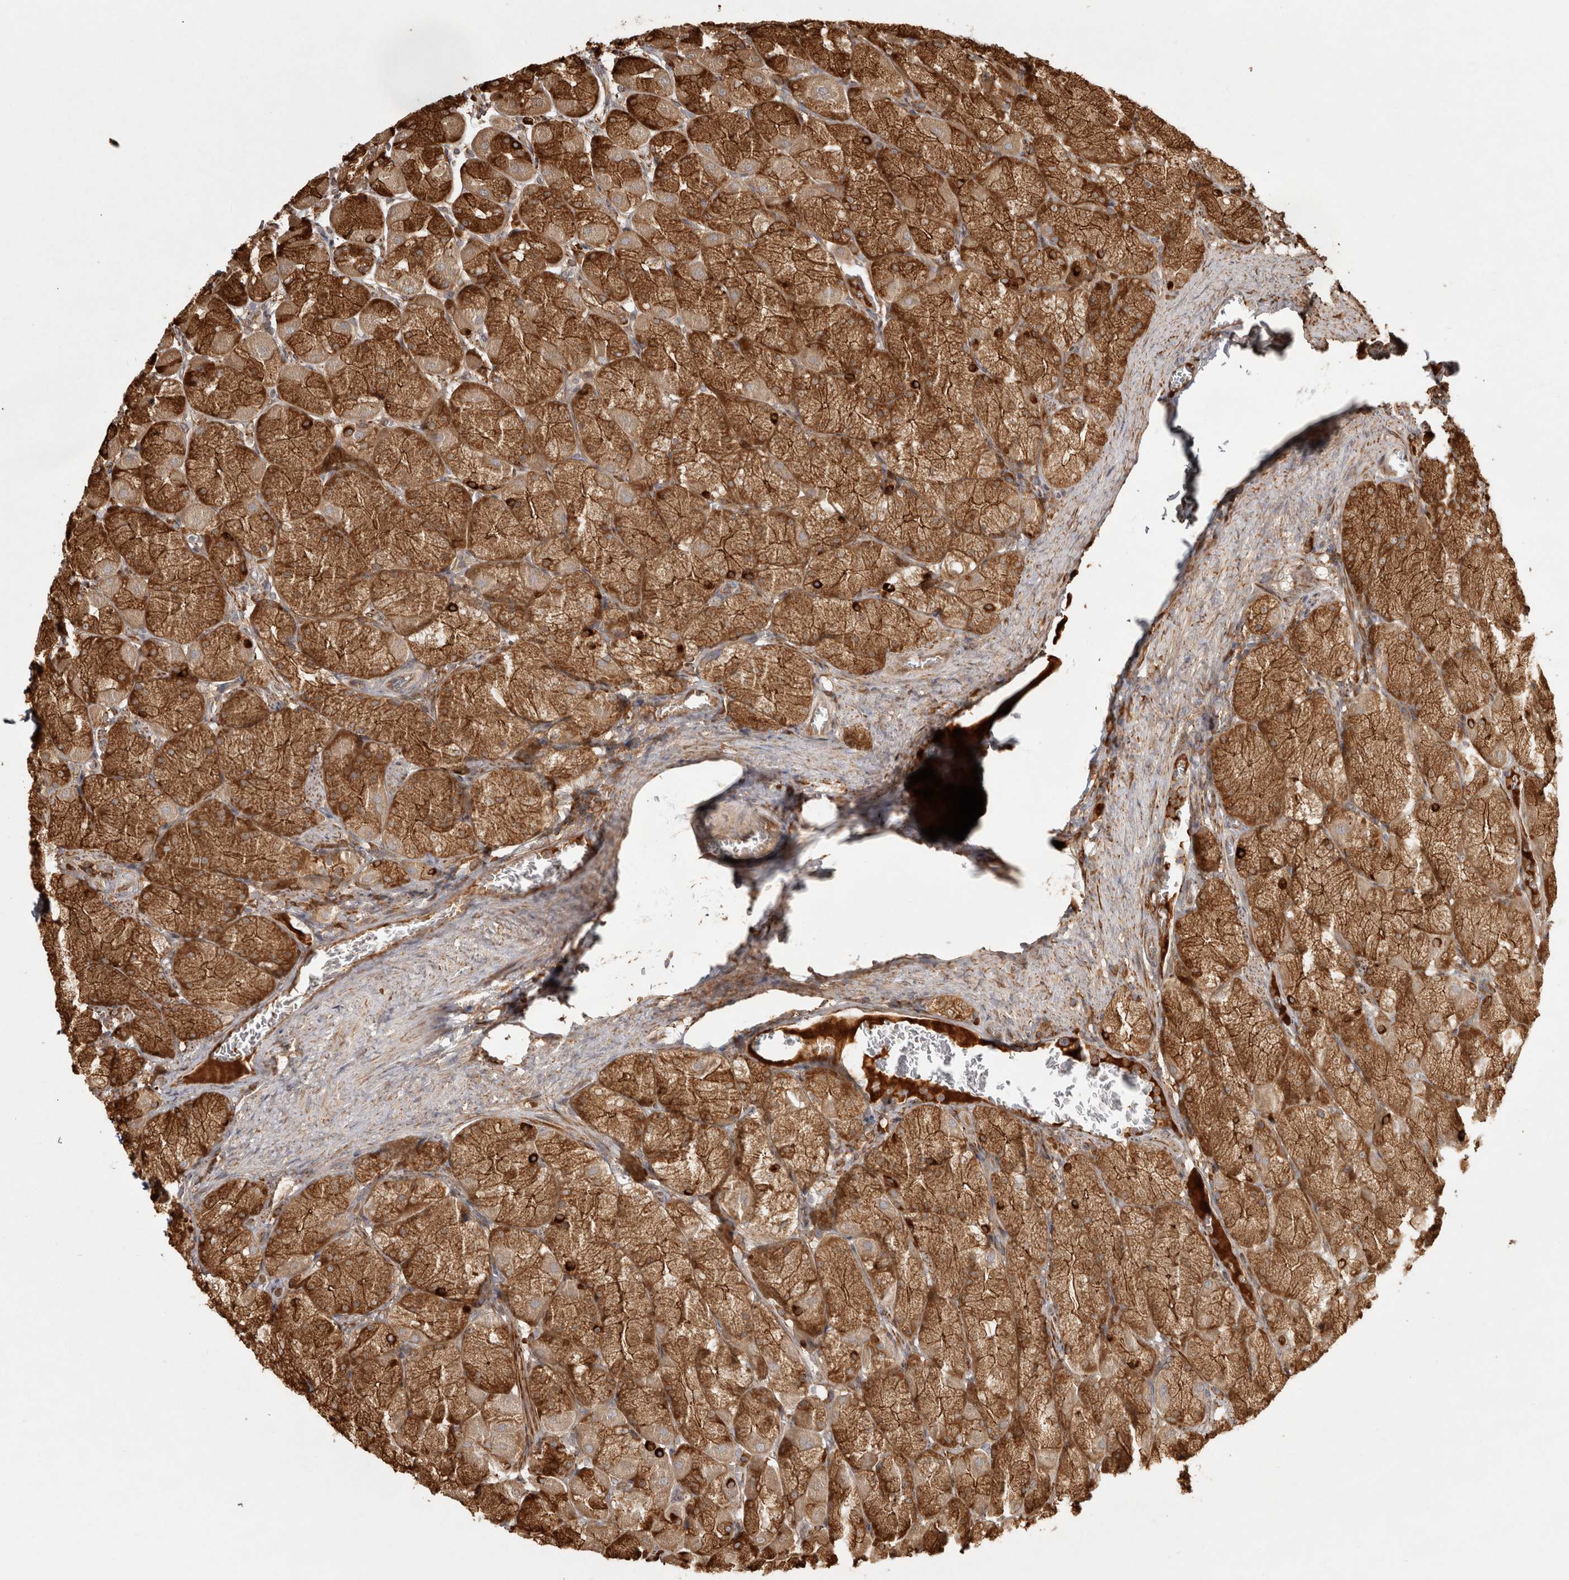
{"staining": {"intensity": "strong", "quantity": ">75%", "location": "cytoplasmic/membranous"}, "tissue": "stomach", "cell_type": "Glandular cells", "image_type": "normal", "snomed": [{"axis": "morphology", "description": "Normal tissue, NOS"}, {"axis": "topography", "description": "Stomach, upper"}], "caption": "A brown stain shows strong cytoplasmic/membranous positivity of a protein in glandular cells of normal stomach. The staining was performed using DAB (3,3'-diaminobenzidine), with brown indicating positive protein expression. Nuclei are stained blue with hematoxylin.", "gene": "CAMSAP2", "patient": {"sex": "female", "age": 56}}